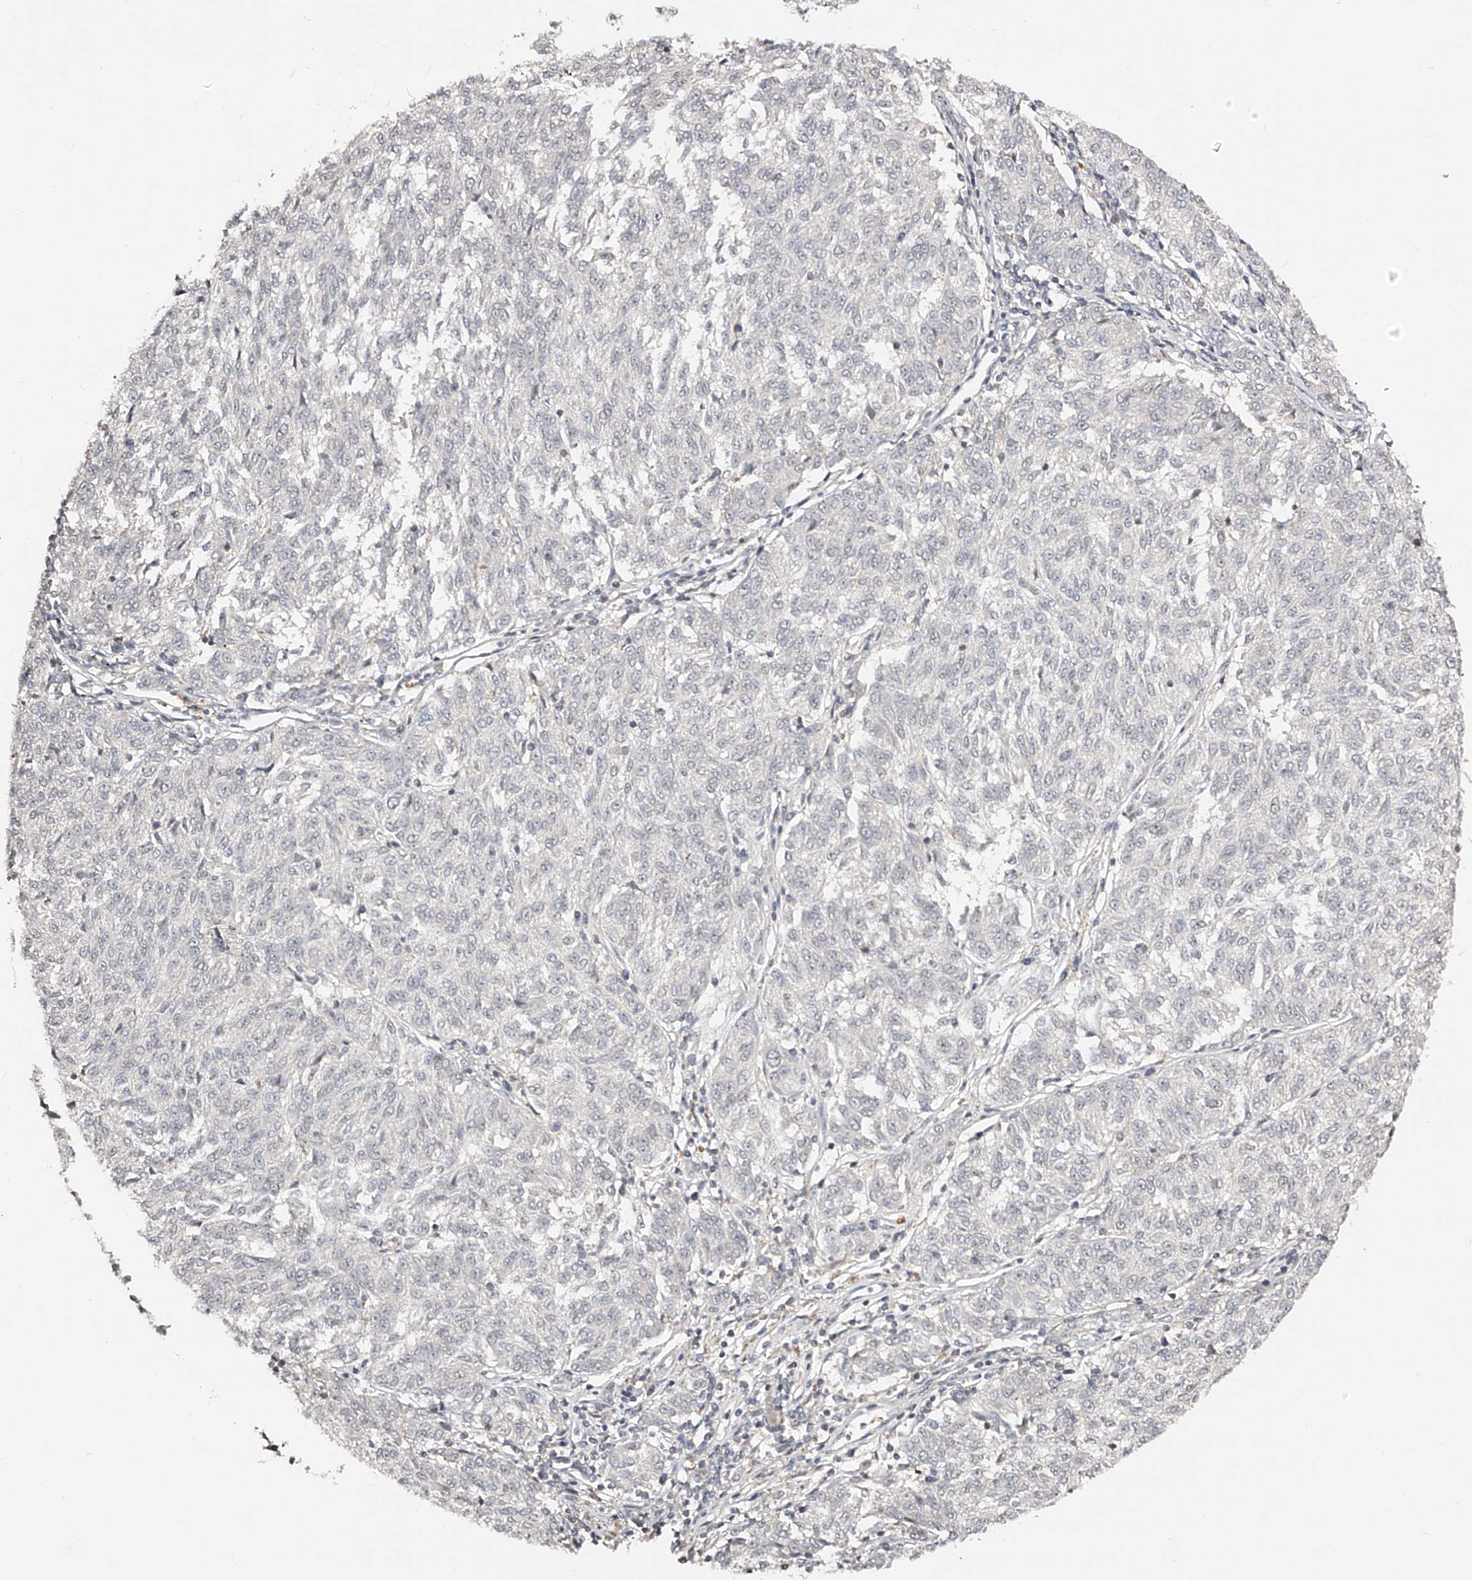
{"staining": {"intensity": "negative", "quantity": "none", "location": "none"}, "tissue": "melanoma", "cell_type": "Tumor cells", "image_type": "cancer", "snomed": [{"axis": "morphology", "description": "Malignant melanoma, NOS"}, {"axis": "topography", "description": "Skin"}], "caption": "Tumor cells are negative for protein expression in human melanoma.", "gene": "ZNF789", "patient": {"sex": "female", "age": 72}}